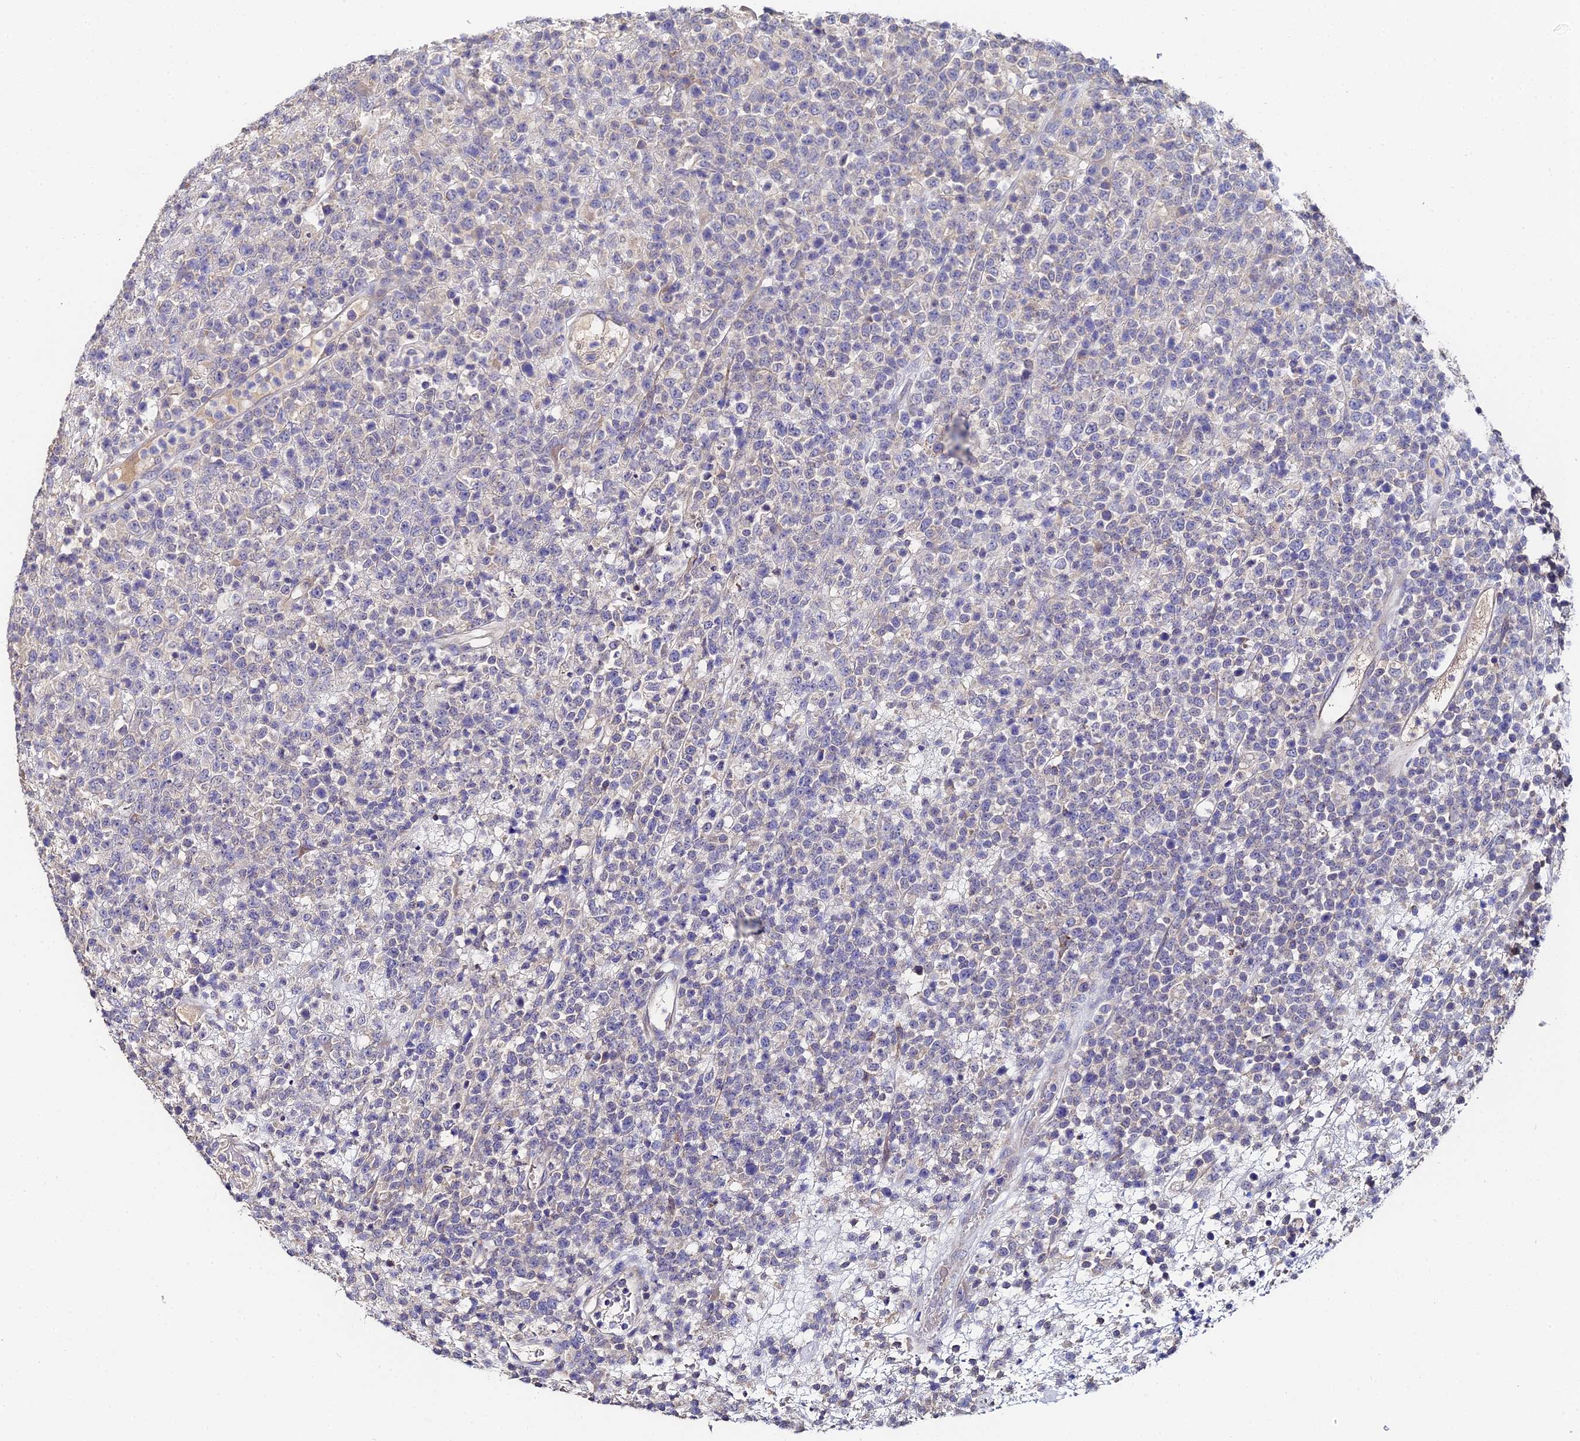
{"staining": {"intensity": "weak", "quantity": "<25%", "location": "cytoplasmic/membranous"}, "tissue": "lymphoma", "cell_type": "Tumor cells", "image_type": "cancer", "snomed": [{"axis": "morphology", "description": "Malignant lymphoma, non-Hodgkin's type, High grade"}, {"axis": "topography", "description": "Colon"}], "caption": "Tumor cells are negative for protein expression in human high-grade malignant lymphoma, non-Hodgkin's type.", "gene": "UBE2L3", "patient": {"sex": "female", "age": 53}}